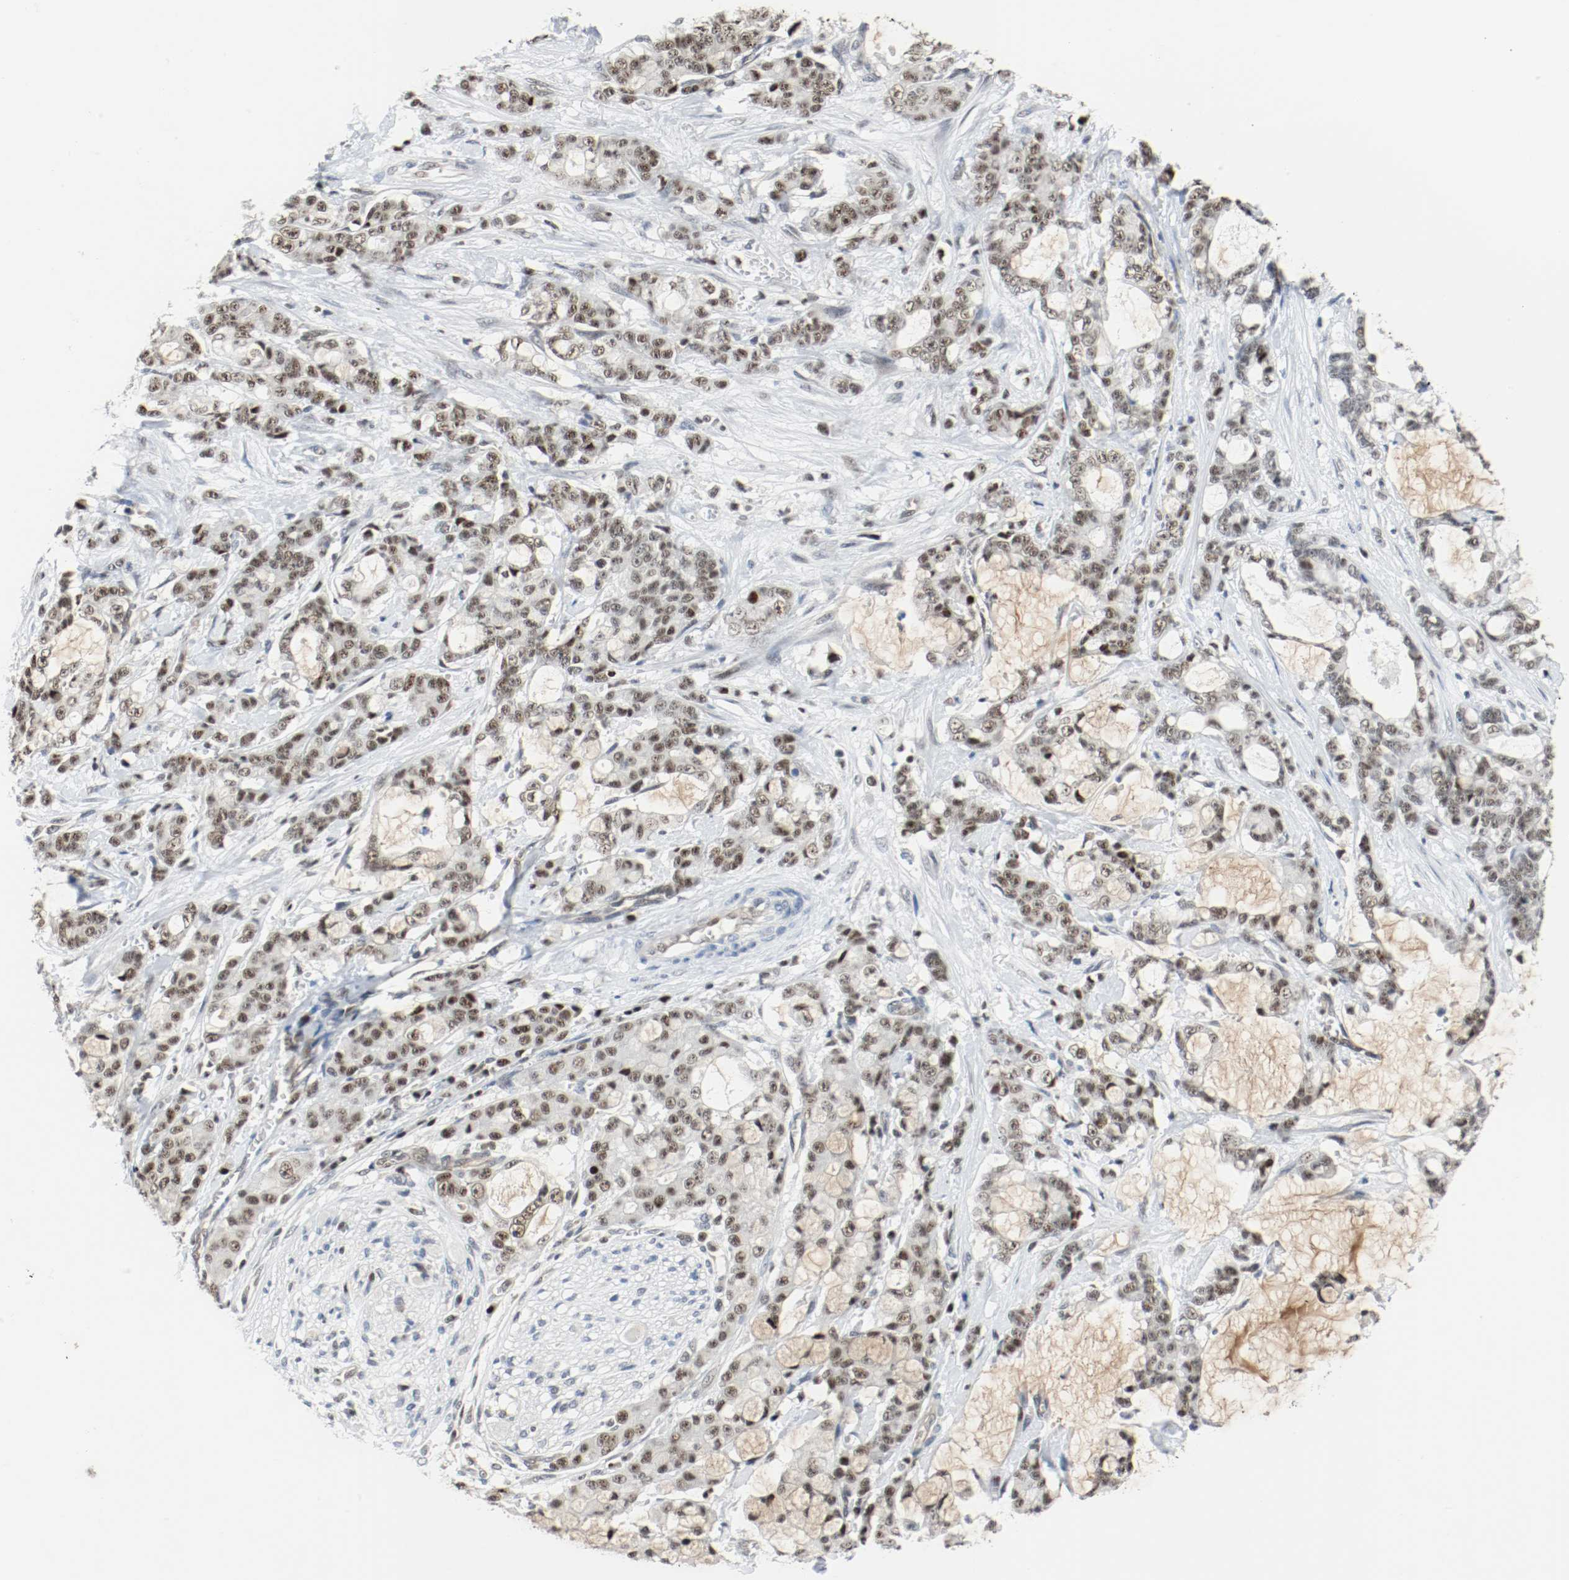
{"staining": {"intensity": "moderate", "quantity": "25%-75%", "location": "nuclear"}, "tissue": "pancreatic cancer", "cell_type": "Tumor cells", "image_type": "cancer", "snomed": [{"axis": "morphology", "description": "Adenocarcinoma, NOS"}, {"axis": "topography", "description": "Pancreas"}], "caption": "An image showing moderate nuclear expression in about 25%-75% of tumor cells in pancreatic cancer (adenocarcinoma), as visualized by brown immunohistochemical staining.", "gene": "ASH1L", "patient": {"sex": "female", "age": 73}}